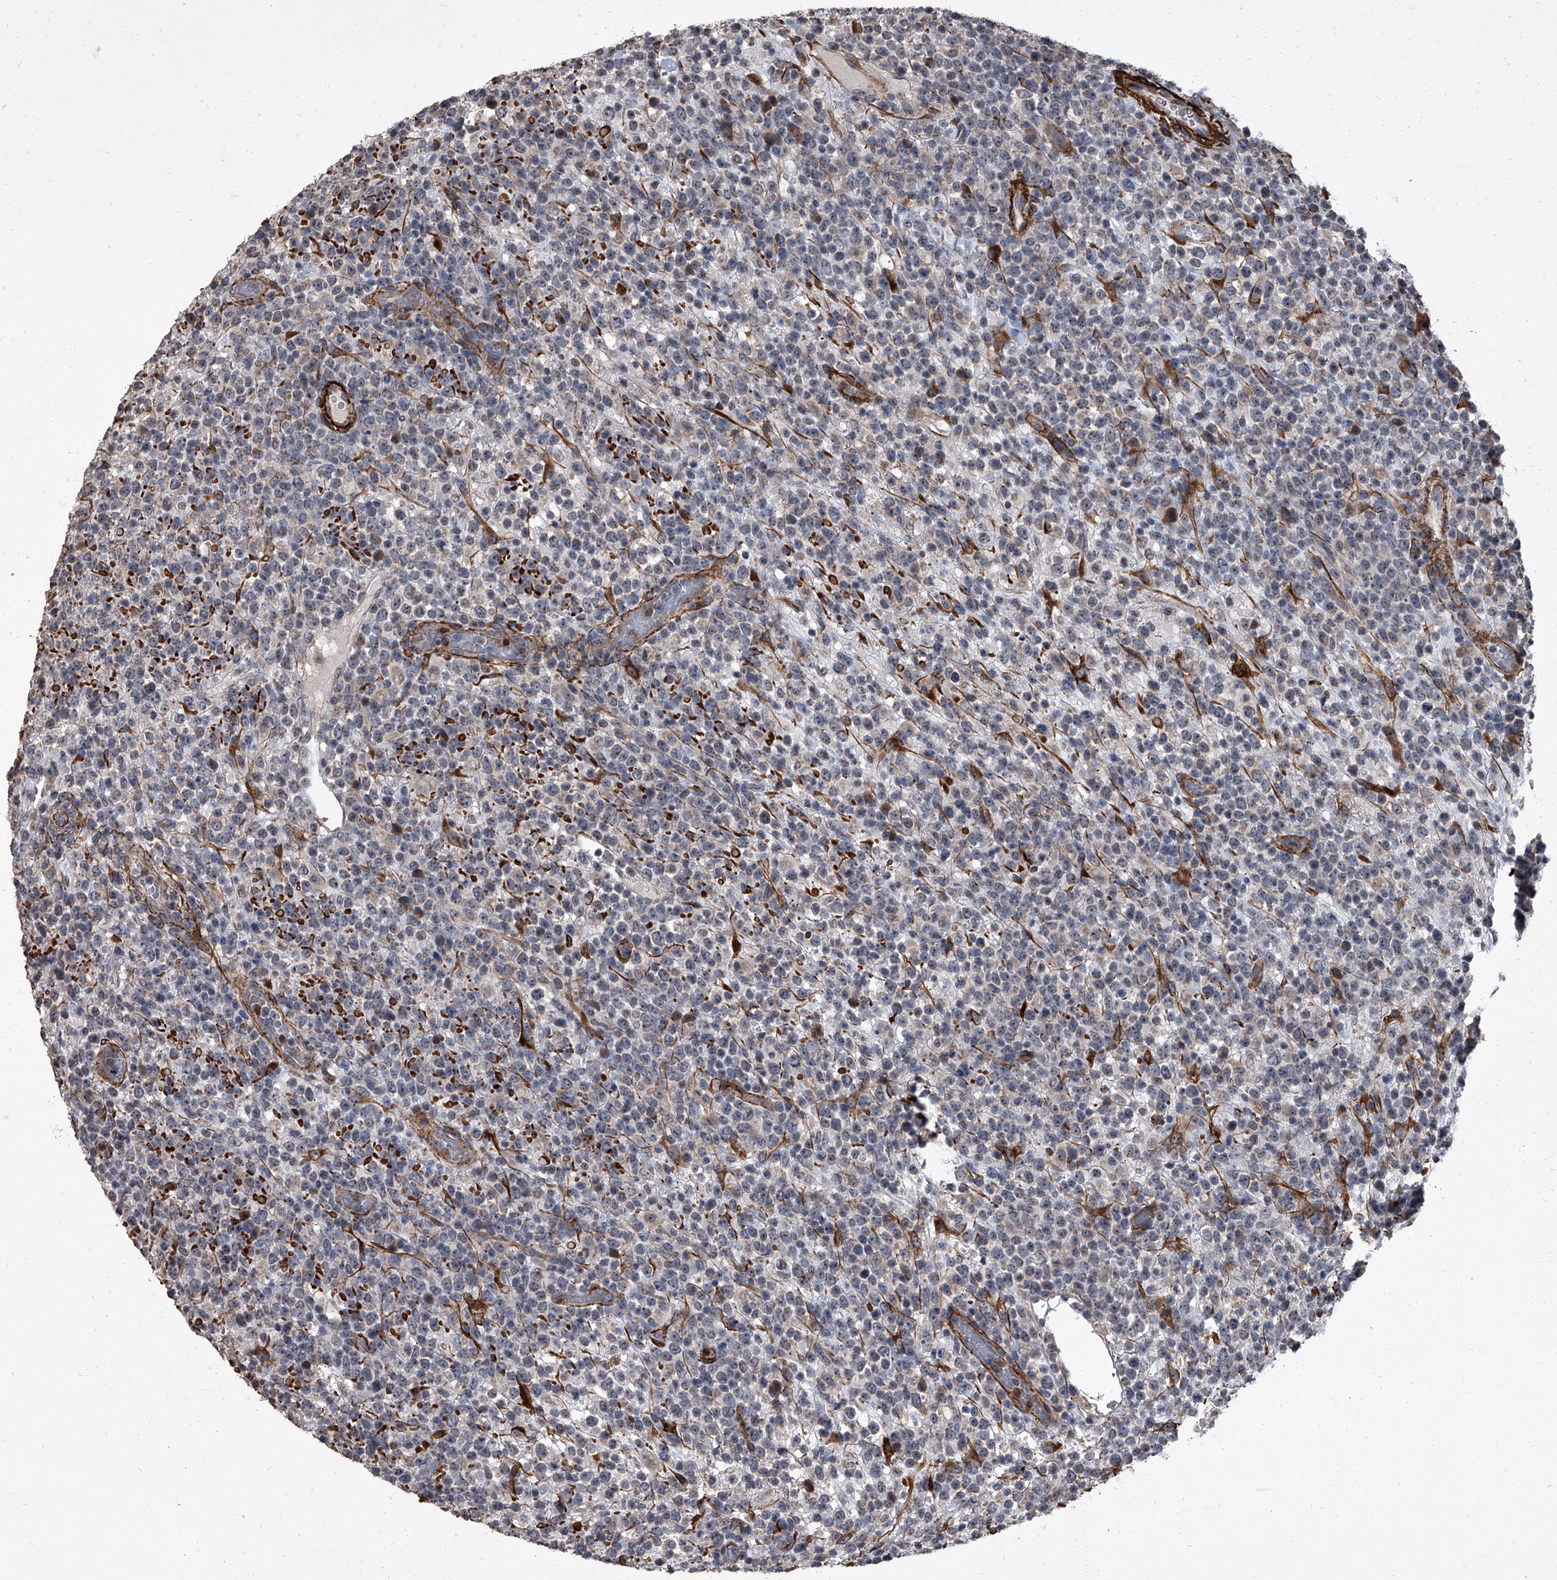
{"staining": {"intensity": "negative", "quantity": "none", "location": "none"}, "tissue": "lymphoma", "cell_type": "Tumor cells", "image_type": "cancer", "snomed": [{"axis": "morphology", "description": "Malignant lymphoma, non-Hodgkin's type, High grade"}, {"axis": "topography", "description": "Colon"}], "caption": "IHC micrograph of neoplastic tissue: lymphoma stained with DAB (3,3'-diaminobenzidine) displays no significant protein expression in tumor cells.", "gene": "SIRT4", "patient": {"sex": "female", "age": 53}}